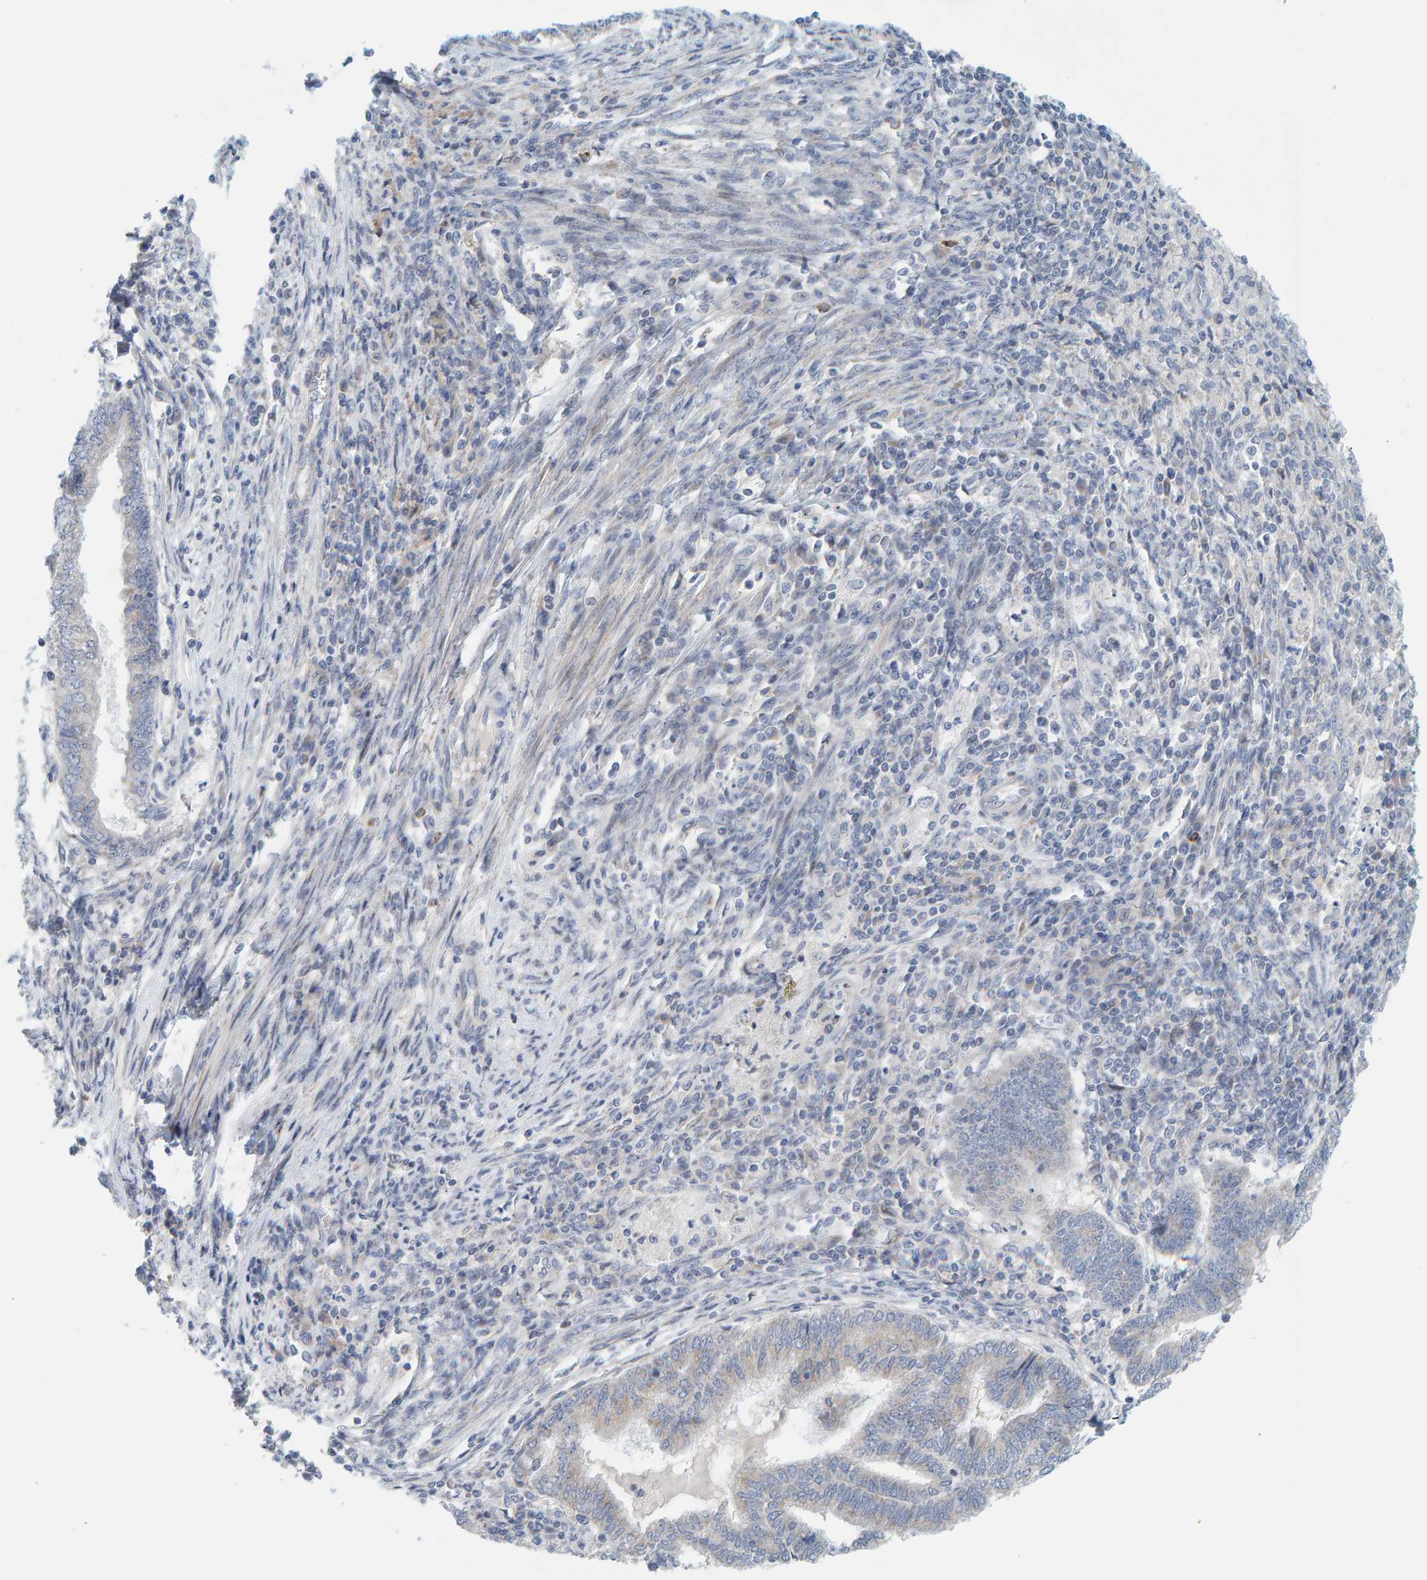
{"staining": {"intensity": "negative", "quantity": "none", "location": "none"}, "tissue": "endometrial cancer", "cell_type": "Tumor cells", "image_type": "cancer", "snomed": [{"axis": "morphology", "description": "Polyp, NOS"}, {"axis": "morphology", "description": "Adenocarcinoma, NOS"}, {"axis": "morphology", "description": "Adenoma, NOS"}, {"axis": "topography", "description": "Endometrium"}], "caption": "Immunohistochemistry image of human endometrial cancer stained for a protein (brown), which demonstrates no staining in tumor cells. (Stains: DAB IHC with hematoxylin counter stain, Microscopy: brightfield microscopy at high magnification).", "gene": "ZC3H3", "patient": {"sex": "female", "age": 79}}